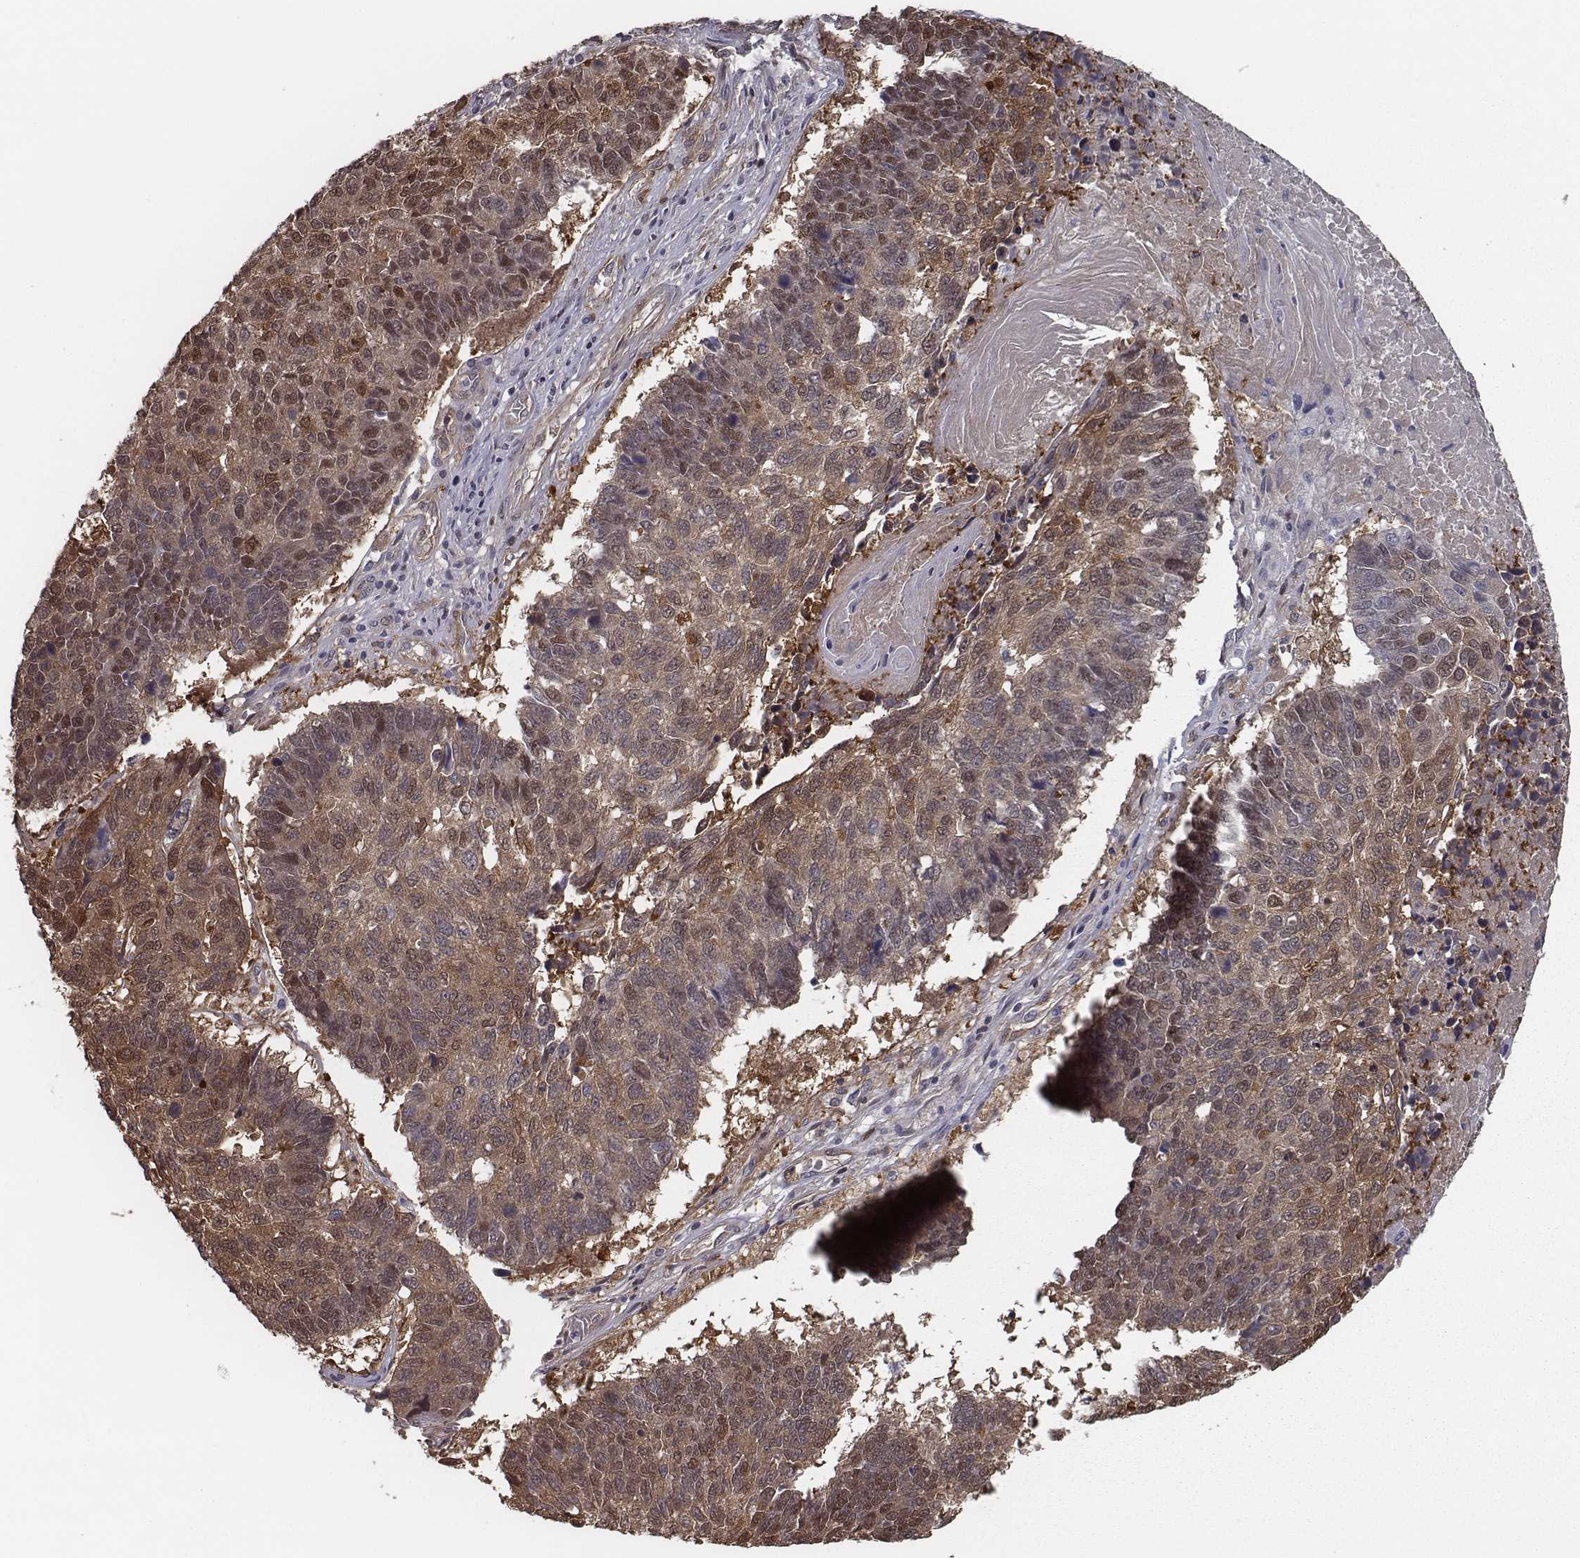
{"staining": {"intensity": "moderate", "quantity": ">75%", "location": "cytoplasmic/membranous,nuclear"}, "tissue": "lung cancer", "cell_type": "Tumor cells", "image_type": "cancer", "snomed": [{"axis": "morphology", "description": "Squamous cell carcinoma, NOS"}, {"axis": "topography", "description": "Lung"}], "caption": "IHC (DAB (3,3'-diaminobenzidine)) staining of human lung squamous cell carcinoma shows moderate cytoplasmic/membranous and nuclear protein staining in about >75% of tumor cells. (IHC, brightfield microscopy, high magnification).", "gene": "ISYNA1", "patient": {"sex": "male", "age": 73}}